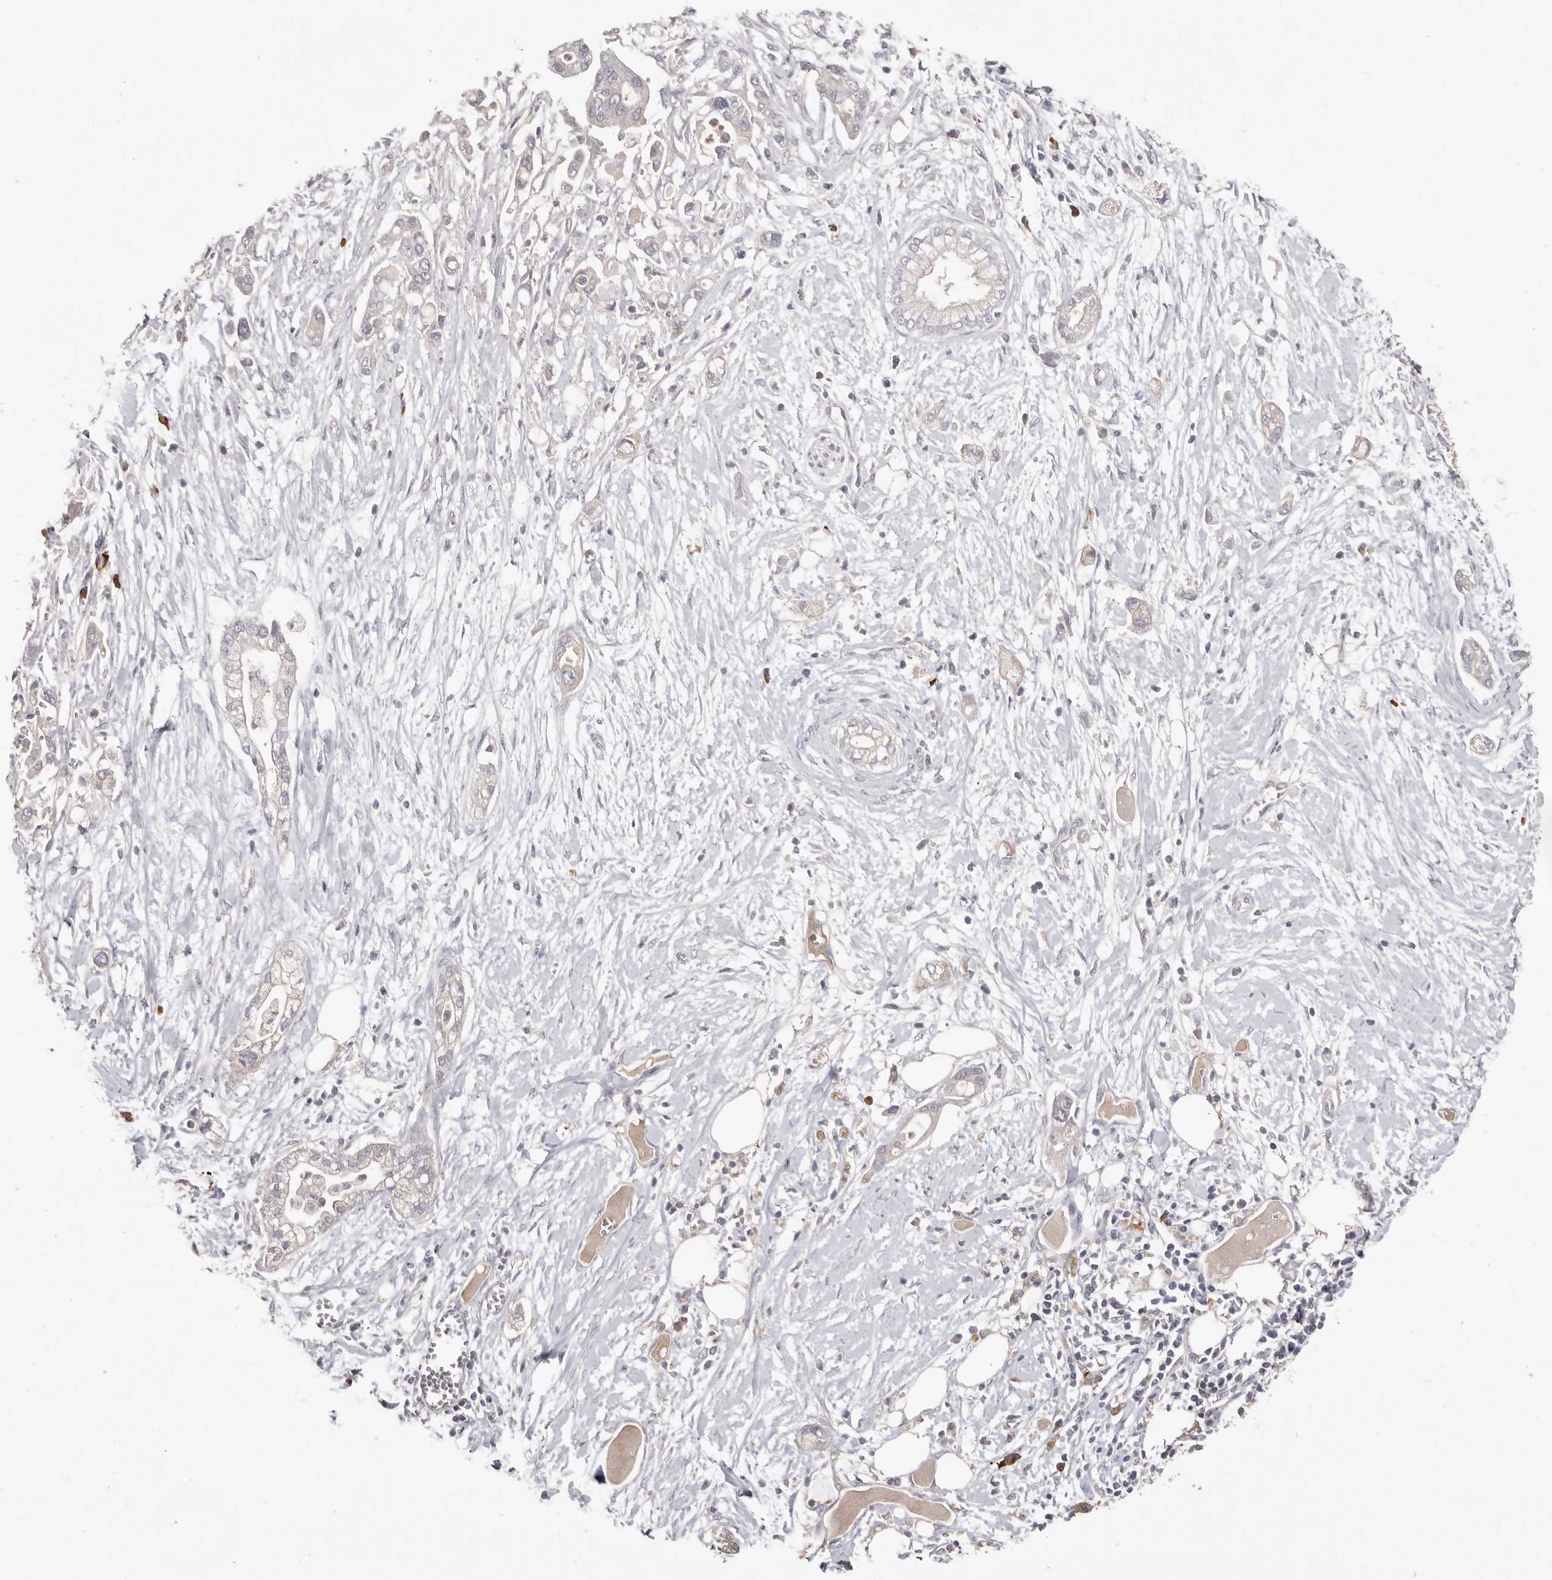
{"staining": {"intensity": "negative", "quantity": "none", "location": "none"}, "tissue": "pancreatic cancer", "cell_type": "Tumor cells", "image_type": "cancer", "snomed": [{"axis": "morphology", "description": "Adenocarcinoma, NOS"}, {"axis": "topography", "description": "Pancreas"}], "caption": "DAB (3,3'-diaminobenzidine) immunohistochemical staining of pancreatic adenocarcinoma demonstrates no significant positivity in tumor cells.", "gene": "HCAR2", "patient": {"sex": "male", "age": 68}}